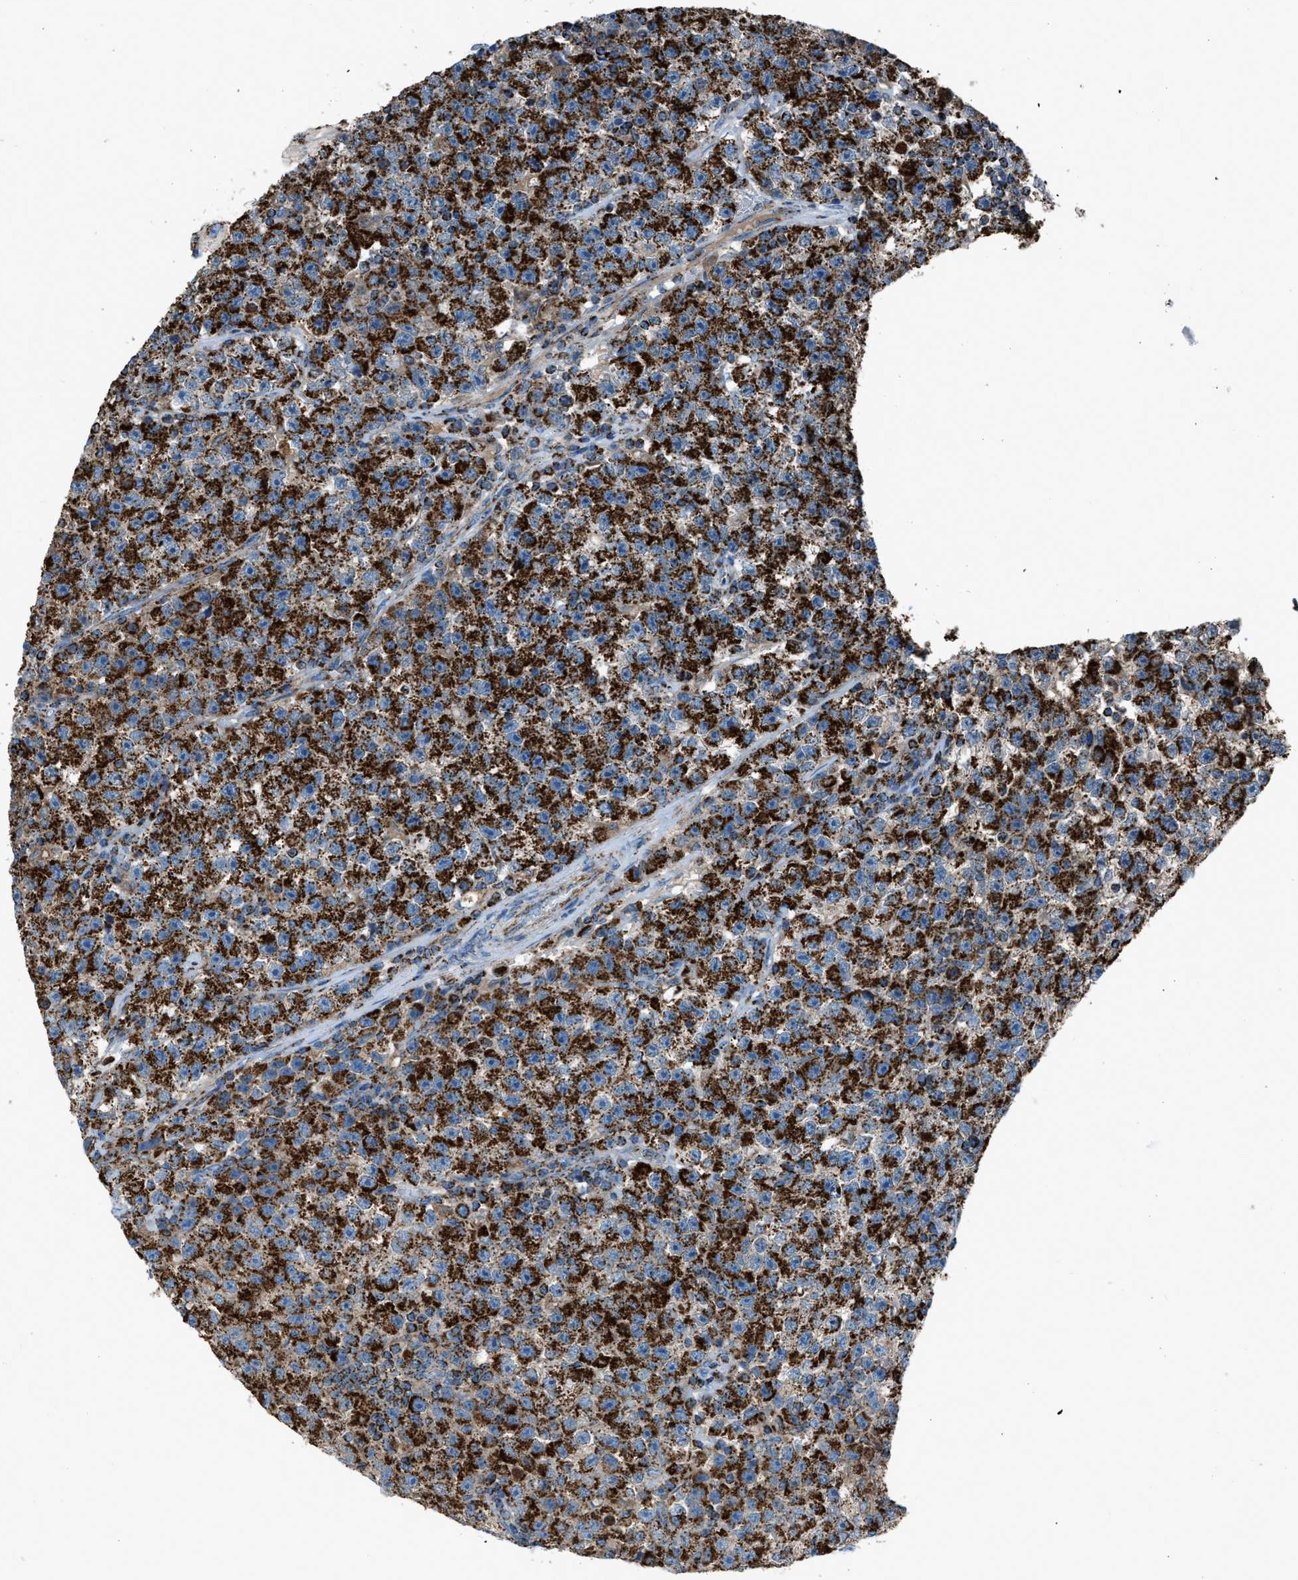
{"staining": {"intensity": "strong", "quantity": ">75%", "location": "cytoplasmic/membranous"}, "tissue": "testis cancer", "cell_type": "Tumor cells", "image_type": "cancer", "snomed": [{"axis": "morphology", "description": "Seminoma, NOS"}, {"axis": "topography", "description": "Testis"}], "caption": "A high-resolution photomicrograph shows immunohistochemistry staining of testis seminoma, which exhibits strong cytoplasmic/membranous staining in approximately >75% of tumor cells.", "gene": "MDH2", "patient": {"sex": "male", "age": 22}}